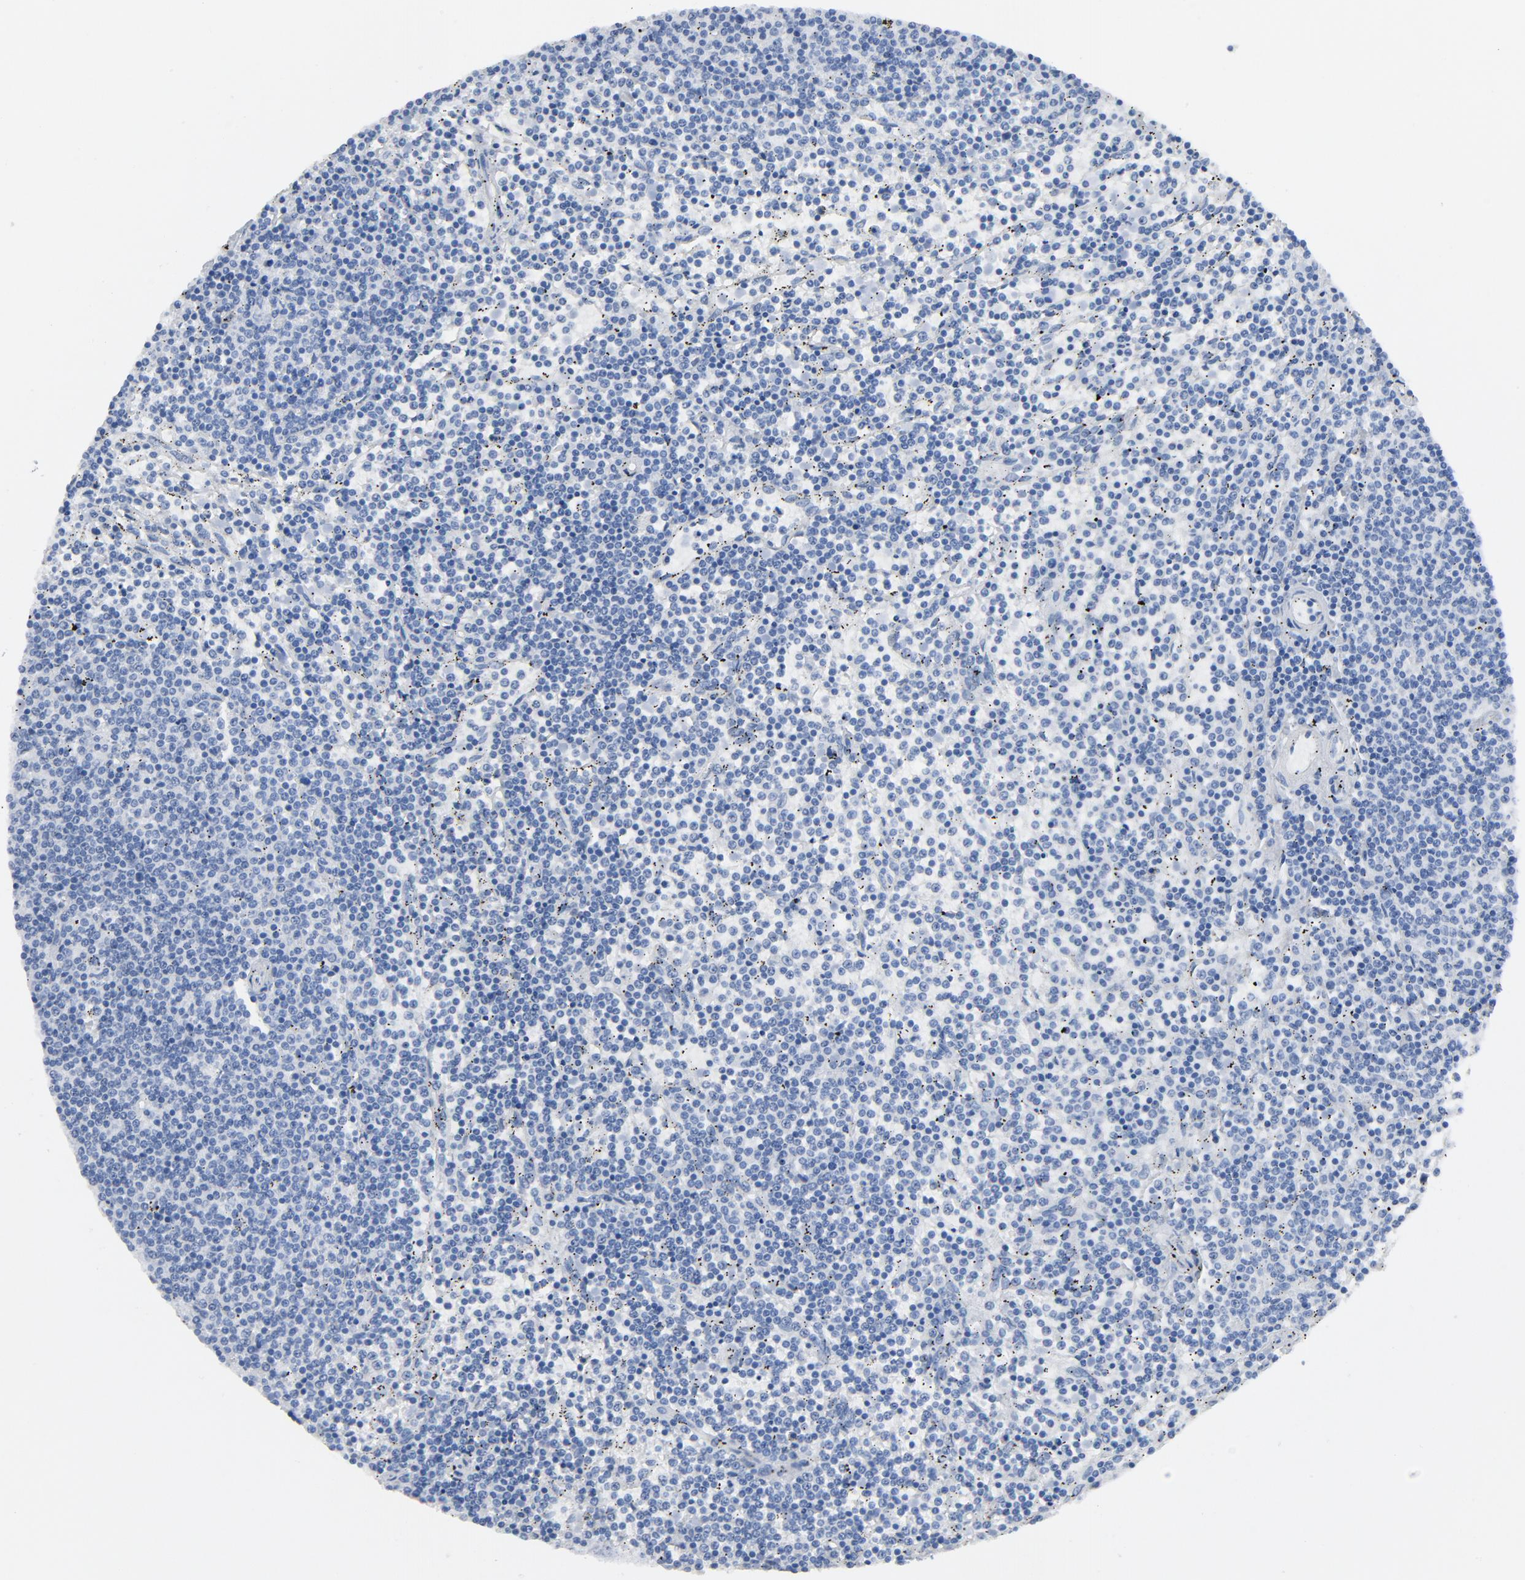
{"staining": {"intensity": "negative", "quantity": "none", "location": "none"}, "tissue": "lymphoma", "cell_type": "Tumor cells", "image_type": "cancer", "snomed": [{"axis": "morphology", "description": "Malignant lymphoma, non-Hodgkin's type, Low grade"}, {"axis": "topography", "description": "Spleen"}], "caption": "A histopathology image of human low-grade malignant lymphoma, non-Hodgkin's type is negative for staining in tumor cells. (Immunohistochemistry (ihc), brightfield microscopy, high magnification).", "gene": "C14orf119", "patient": {"sex": "female", "age": 50}}